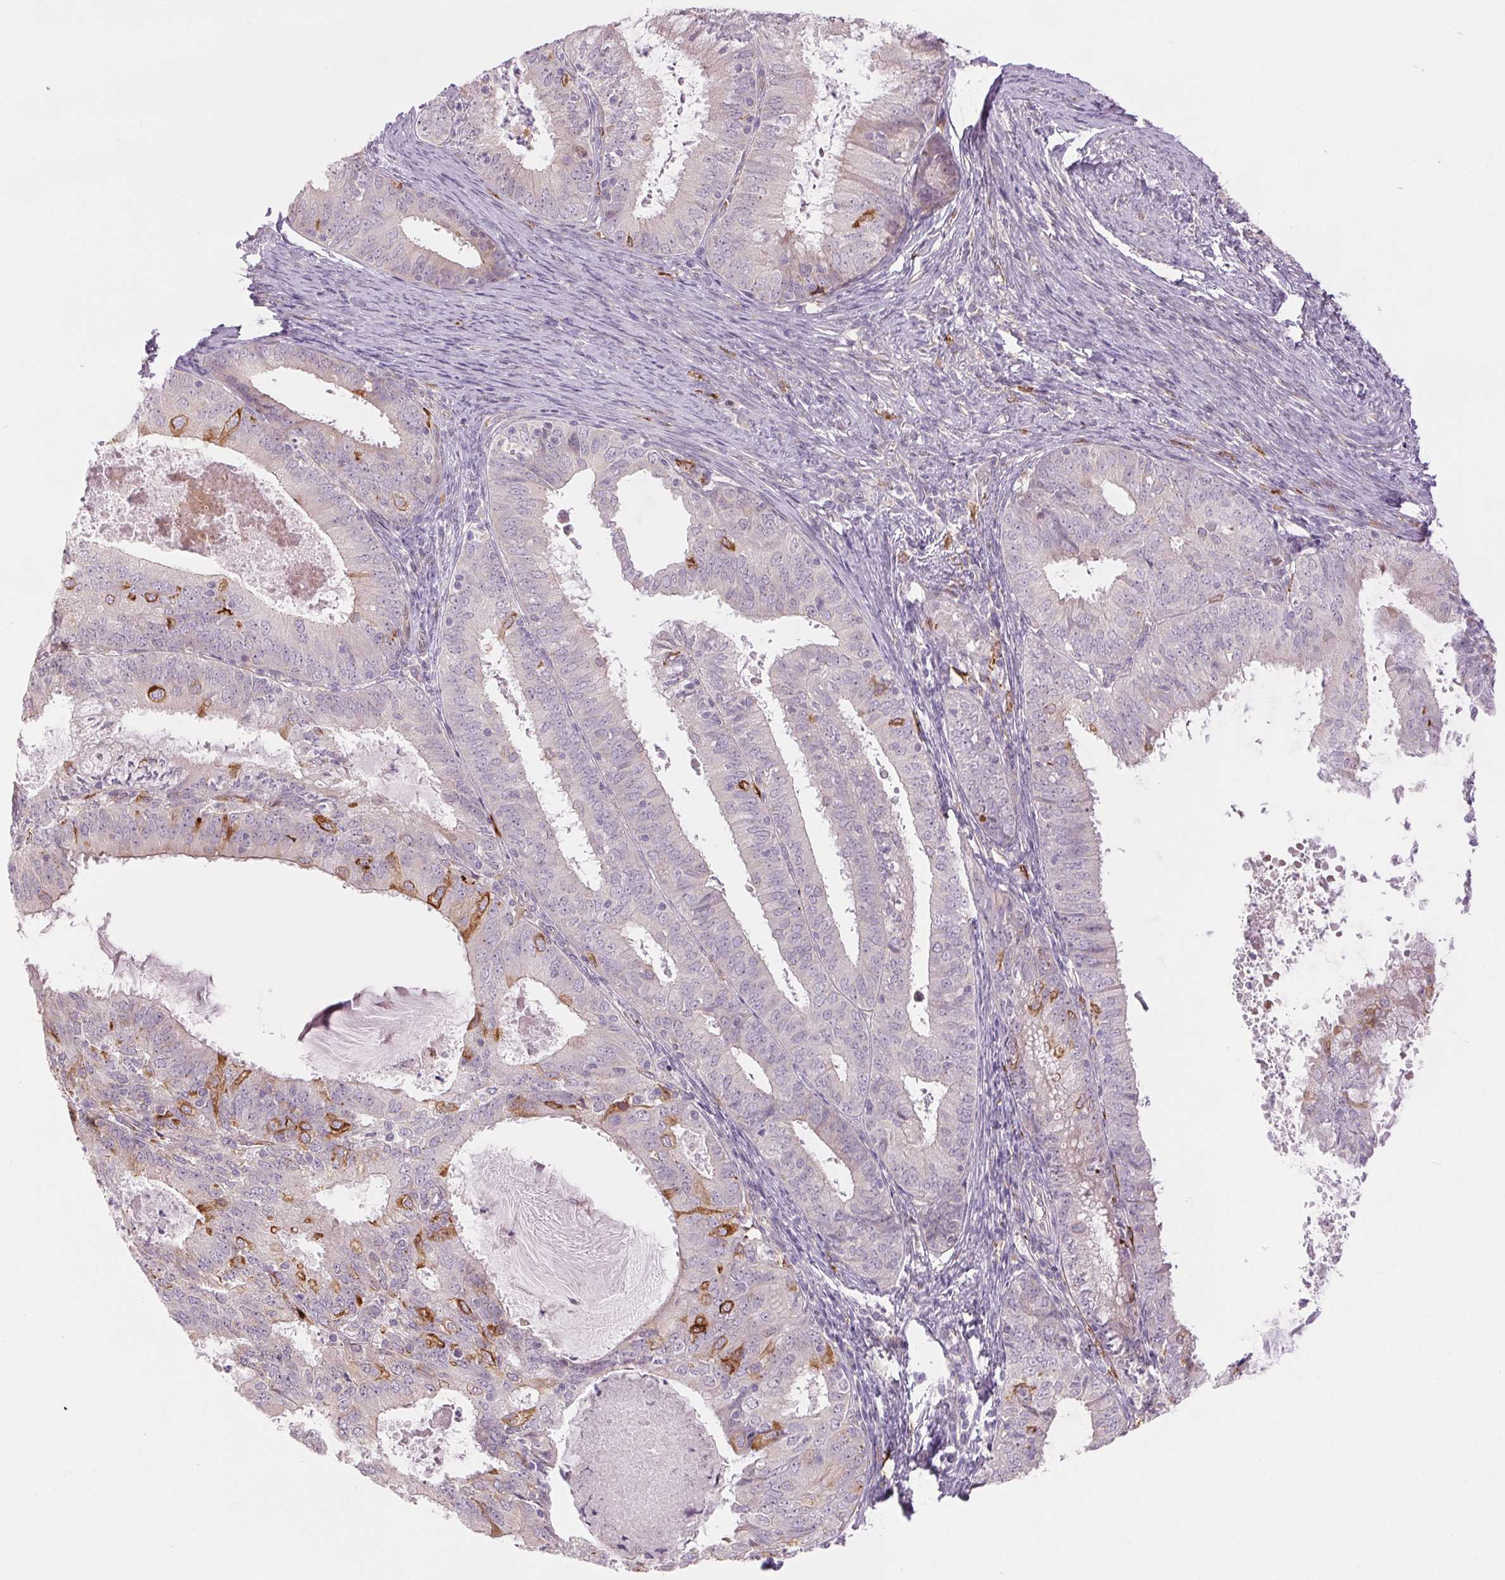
{"staining": {"intensity": "moderate", "quantity": "<25%", "location": "cytoplasmic/membranous"}, "tissue": "endometrial cancer", "cell_type": "Tumor cells", "image_type": "cancer", "snomed": [{"axis": "morphology", "description": "Adenocarcinoma, NOS"}, {"axis": "topography", "description": "Endometrium"}], "caption": "The micrograph displays immunohistochemical staining of adenocarcinoma (endometrial). There is moderate cytoplasmic/membranous expression is identified in approximately <25% of tumor cells.", "gene": "METTL17", "patient": {"sex": "female", "age": 57}}